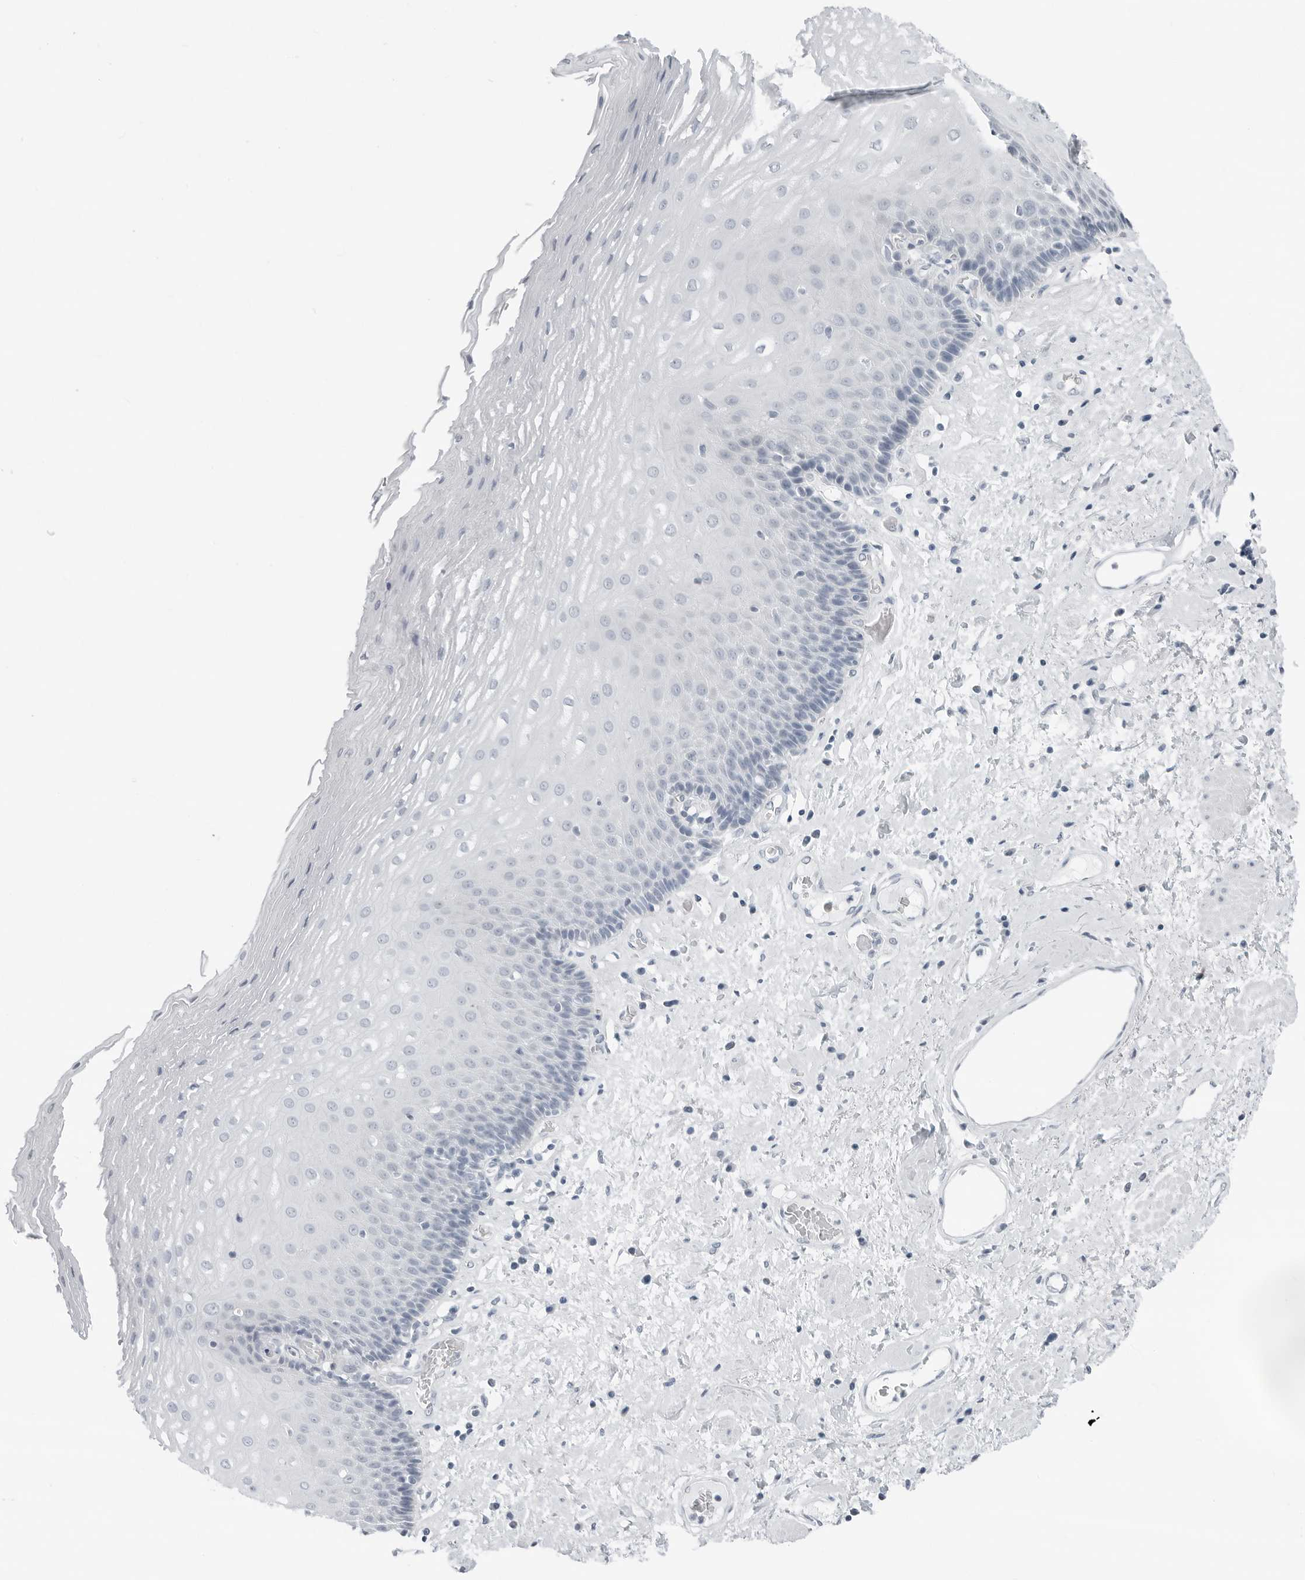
{"staining": {"intensity": "negative", "quantity": "none", "location": "none"}, "tissue": "esophagus", "cell_type": "Squamous epithelial cells", "image_type": "normal", "snomed": [{"axis": "morphology", "description": "Normal tissue, NOS"}, {"axis": "morphology", "description": "Adenocarcinoma, NOS"}, {"axis": "topography", "description": "Esophagus"}], "caption": "IHC image of benign esophagus: human esophagus stained with DAB (3,3'-diaminobenzidine) exhibits no significant protein expression in squamous epithelial cells. (DAB IHC, high magnification).", "gene": "XIRP1", "patient": {"sex": "male", "age": 62}}